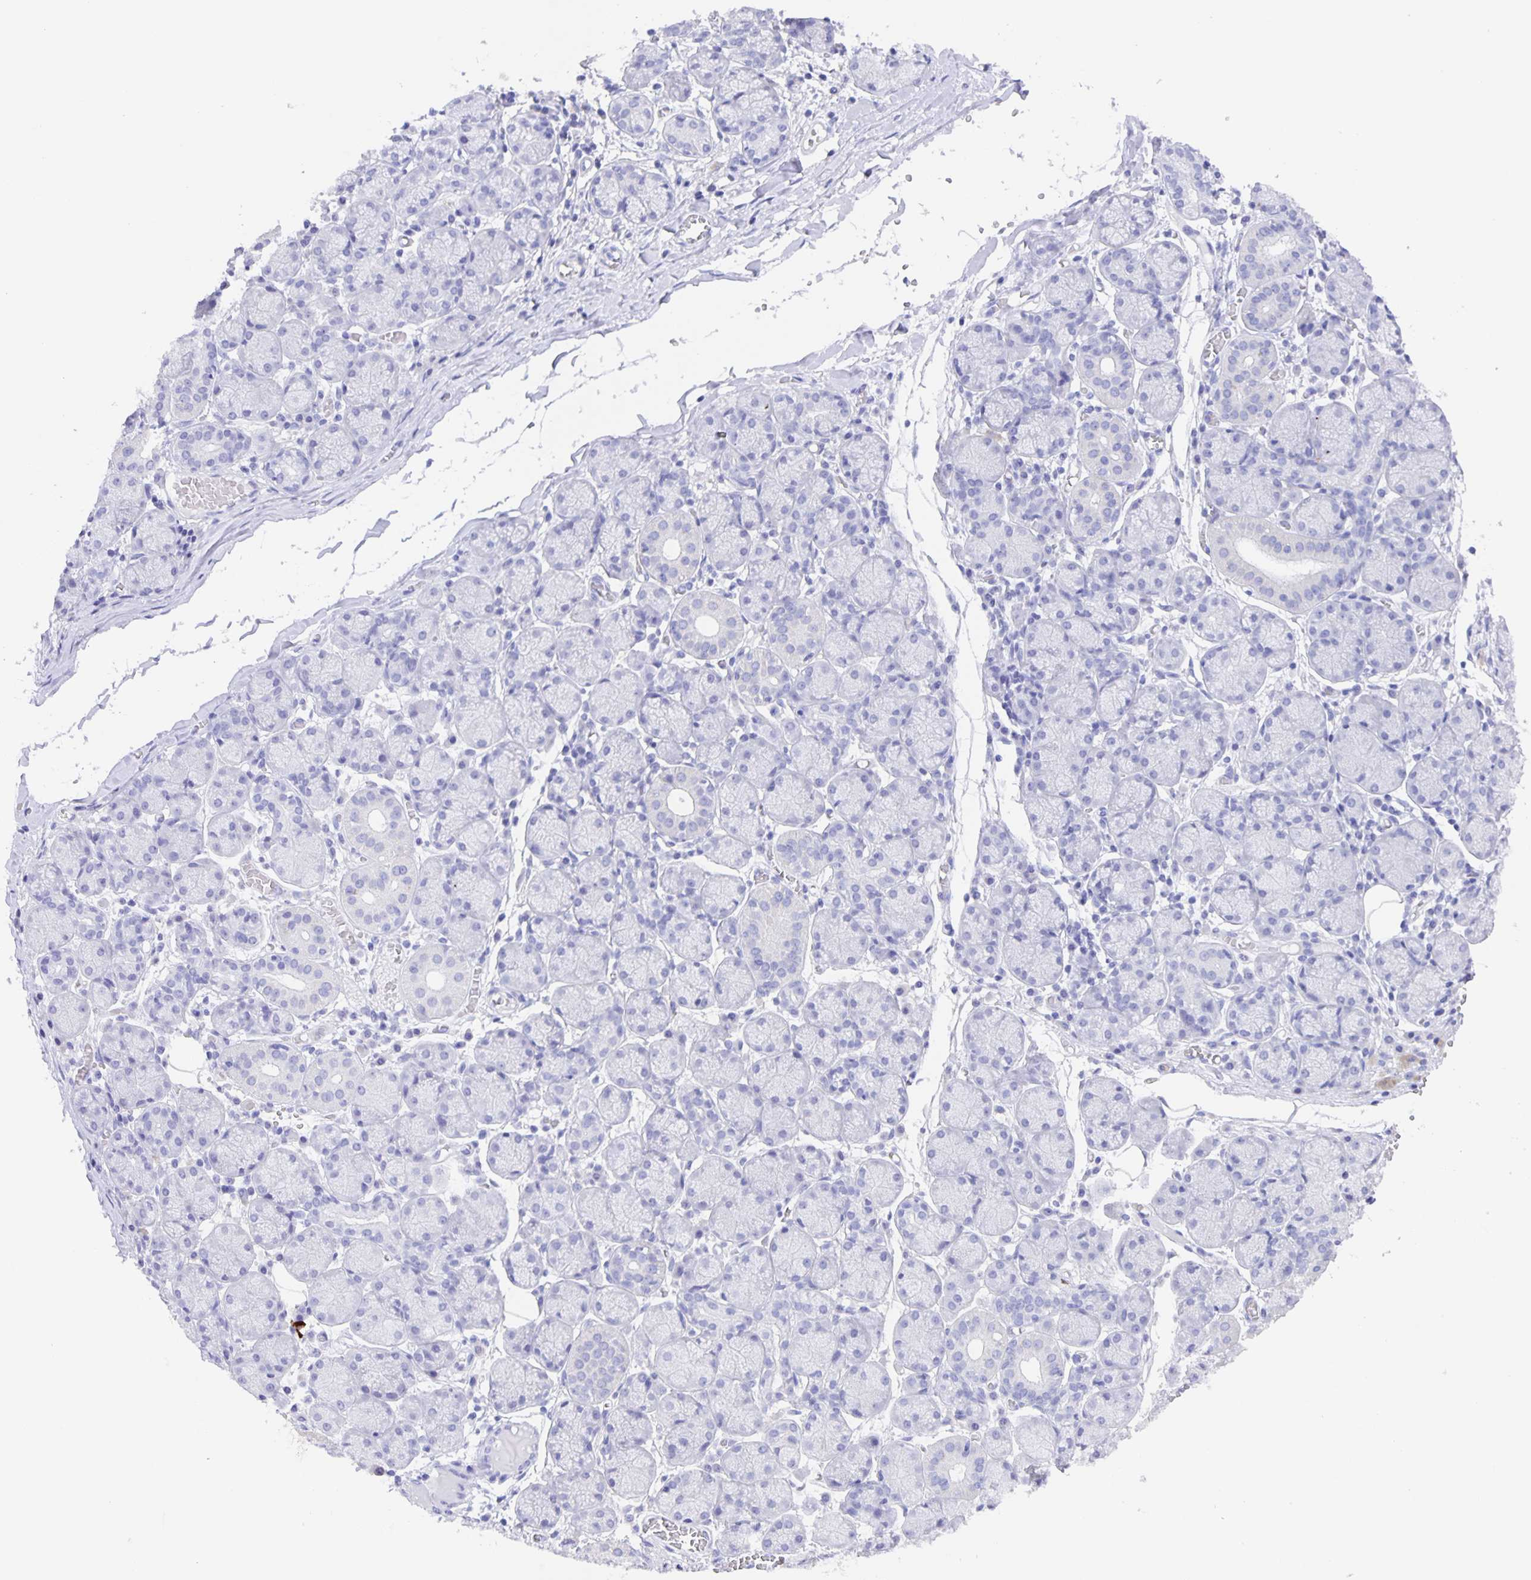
{"staining": {"intensity": "negative", "quantity": "none", "location": "none"}, "tissue": "salivary gland", "cell_type": "Glandular cells", "image_type": "normal", "snomed": [{"axis": "morphology", "description": "Normal tissue, NOS"}, {"axis": "topography", "description": "Salivary gland"}], "caption": "Protein analysis of normal salivary gland reveals no significant positivity in glandular cells. (IHC, brightfield microscopy, high magnification).", "gene": "GUCA2A", "patient": {"sex": "female", "age": 24}}